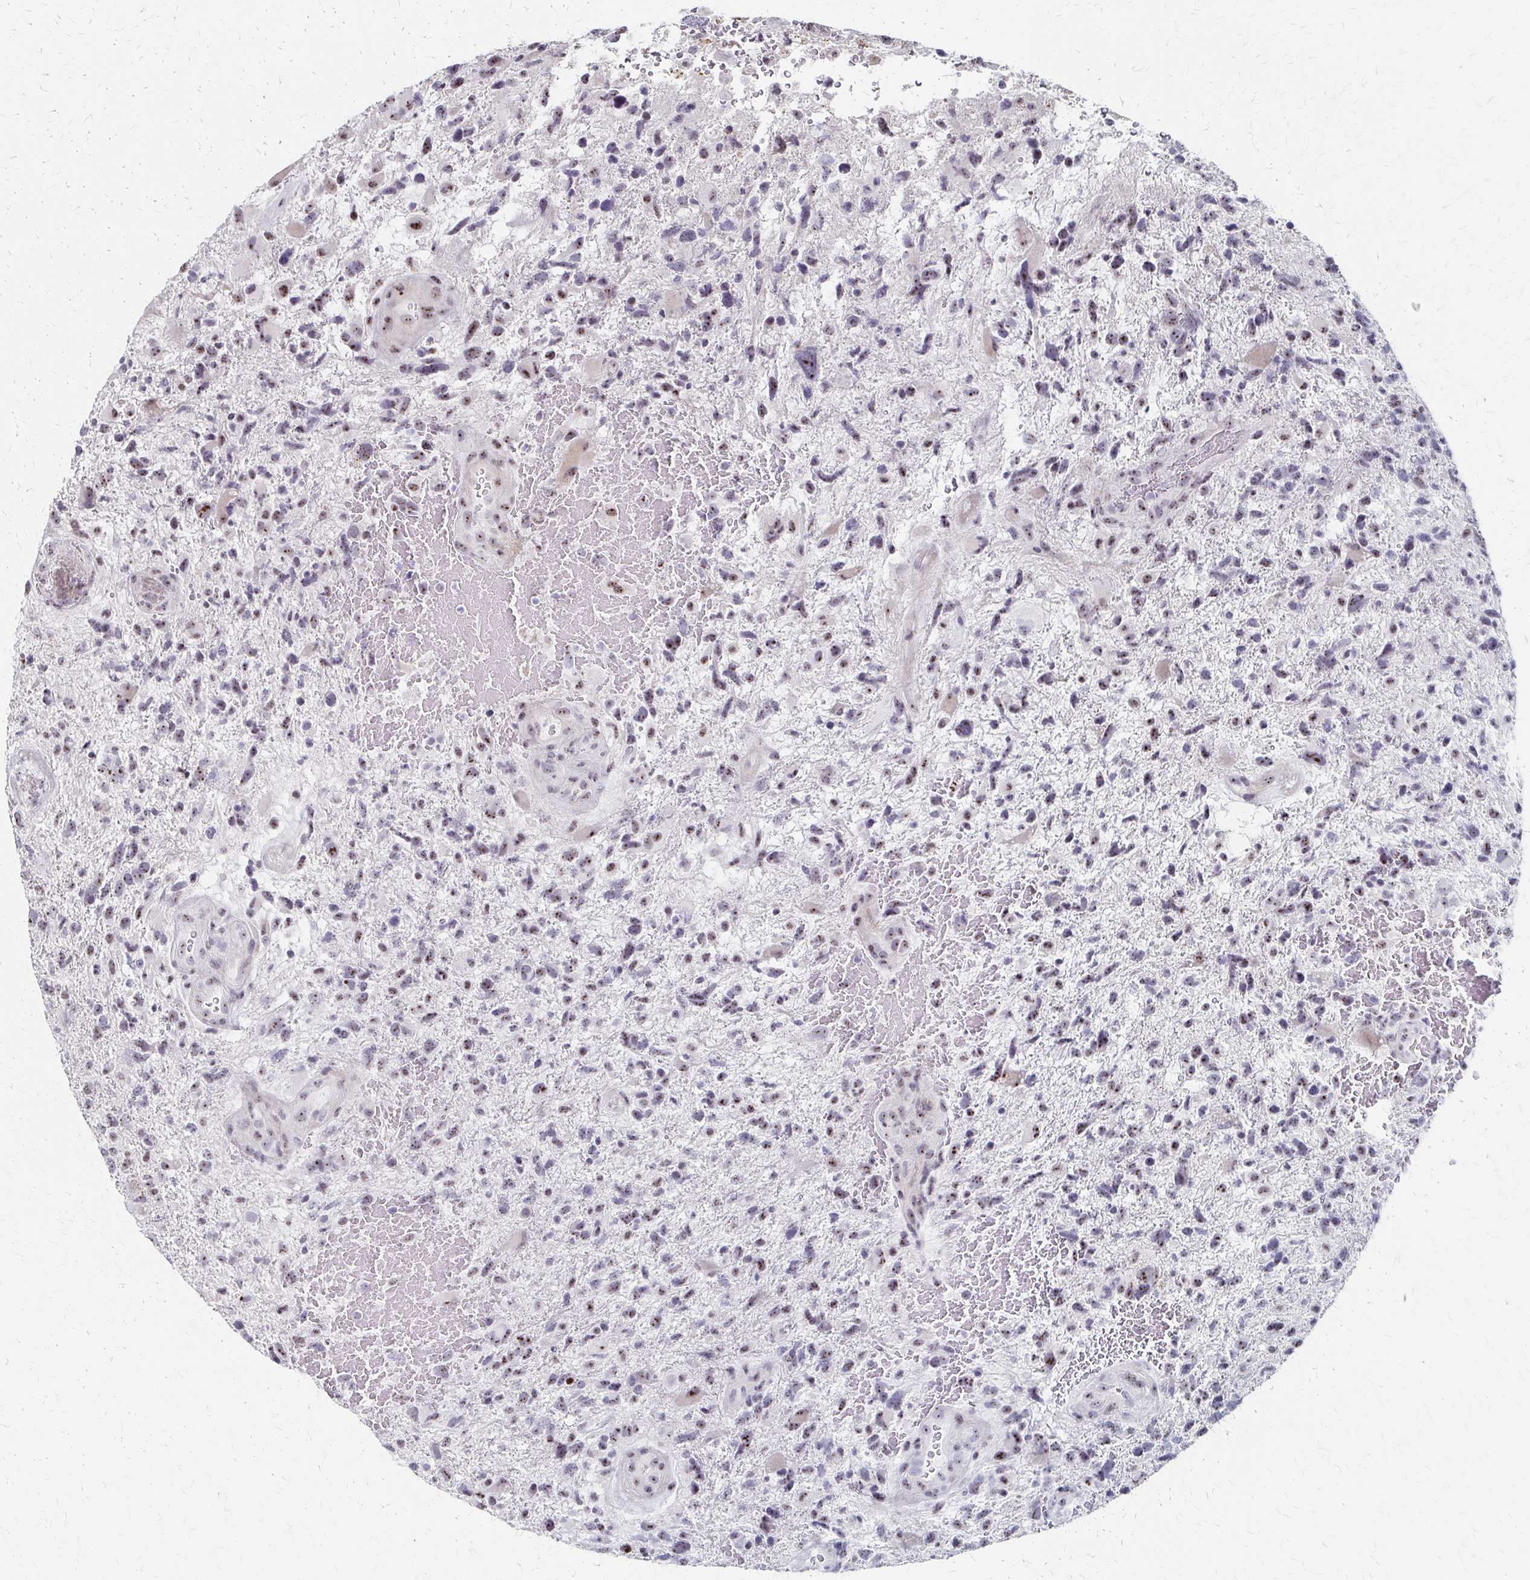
{"staining": {"intensity": "weak", "quantity": "25%-75%", "location": "nuclear"}, "tissue": "glioma", "cell_type": "Tumor cells", "image_type": "cancer", "snomed": [{"axis": "morphology", "description": "Glioma, malignant, High grade"}, {"axis": "topography", "description": "Brain"}], "caption": "The photomicrograph reveals staining of malignant glioma (high-grade), revealing weak nuclear protein positivity (brown color) within tumor cells.", "gene": "PES1", "patient": {"sex": "female", "age": 71}}